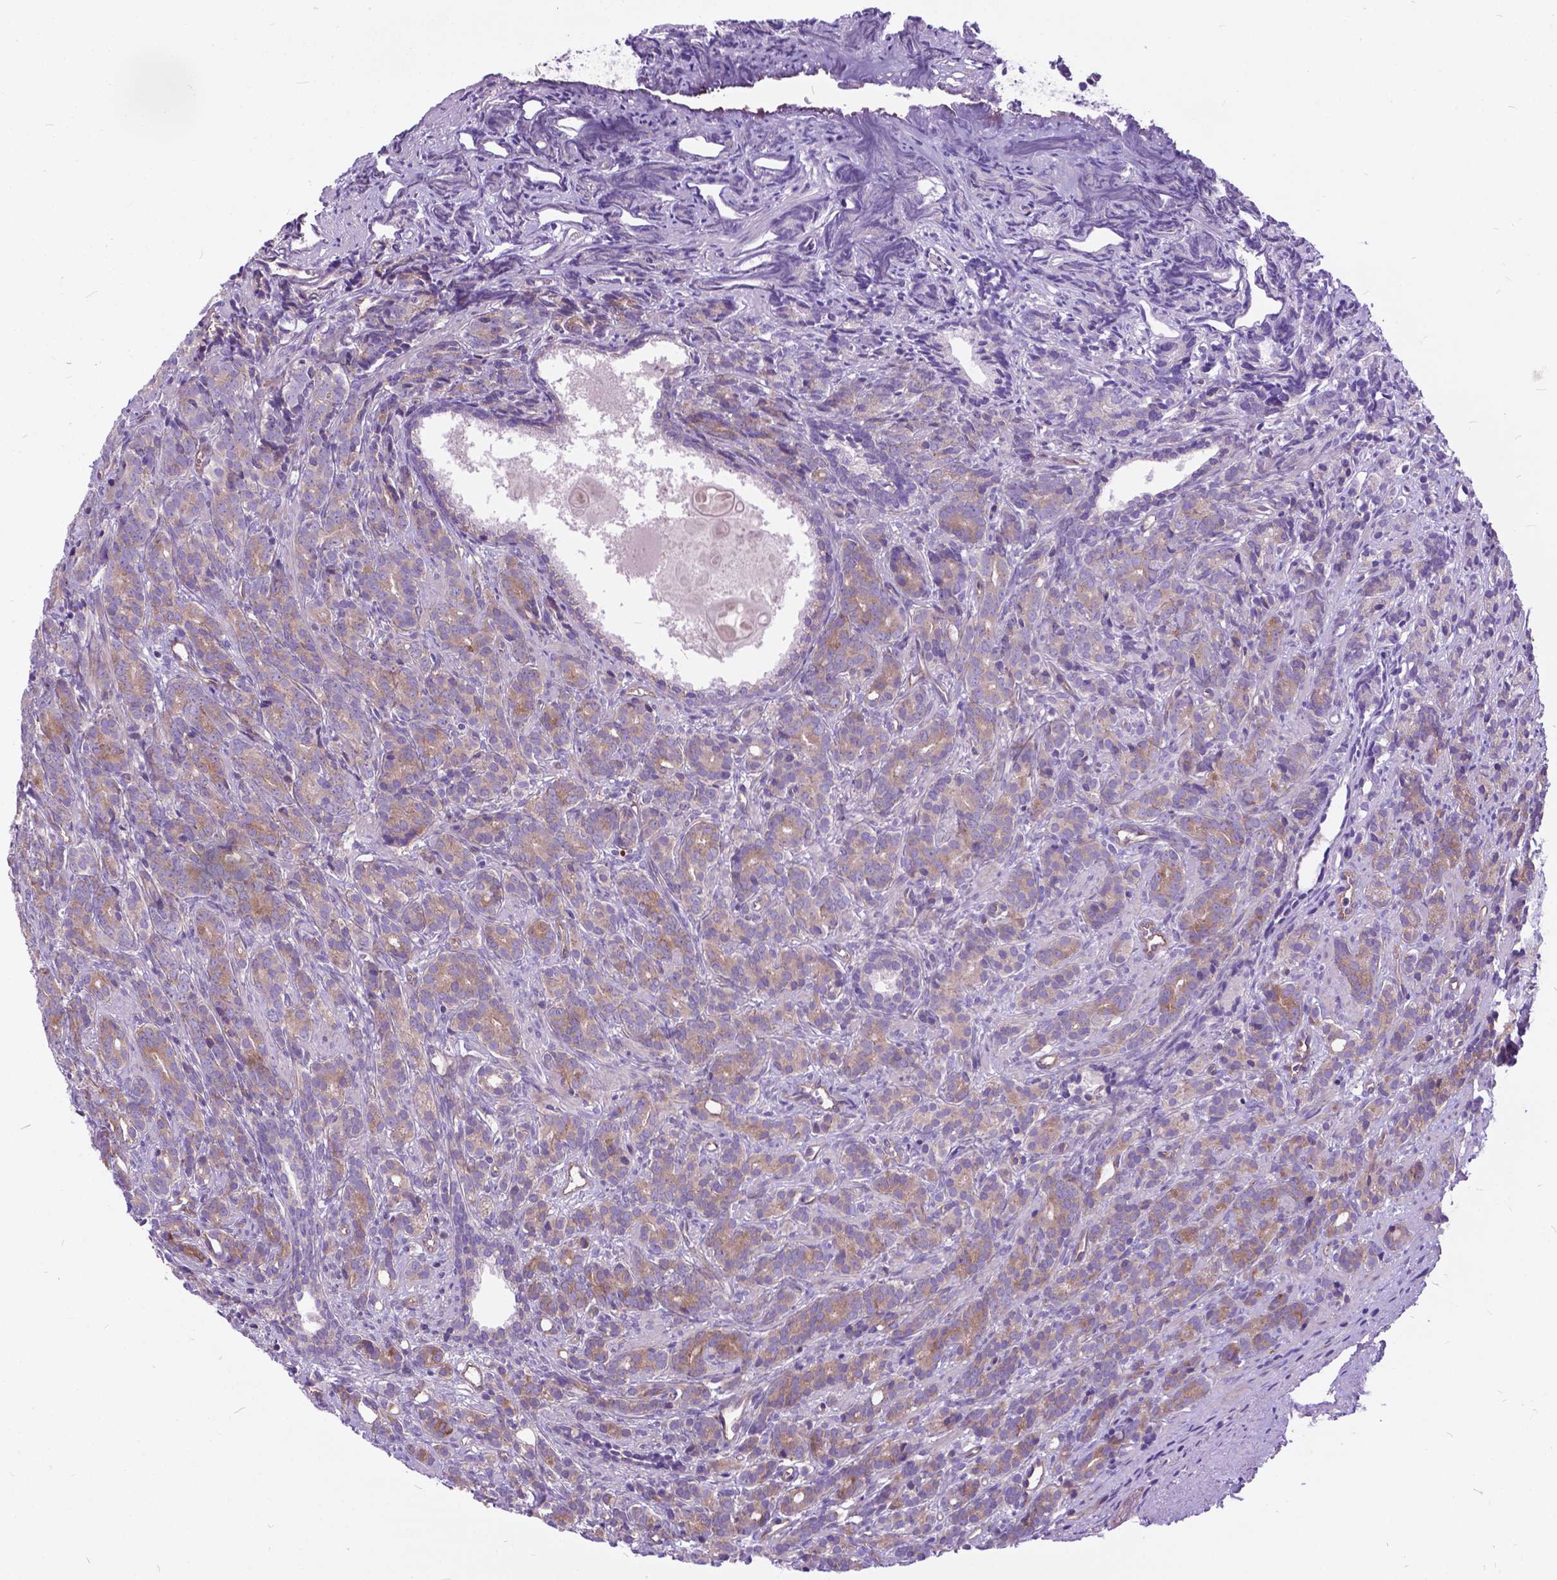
{"staining": {"intensity": "moderate", "quantity": "25%-75%", "location": "cytoplasmic/membranous"}, "tissue": "prostate cancer", "cell_type": "Tumor cells", "image_type": "cancer", "snomed": [{"axis": "morphology", "description": "Adenocarcinoma, High grade"}, {"axis": "topography", "description": "Prostate"}], "caption": "Moderate cytoplasmic/membranous protein expression is seen in approximately 25%-75% of tumor cells in high-grade adenocarcinoma (prostate).", "gene": "FLT4", "patient": {"sex": "male", "age": 84}}